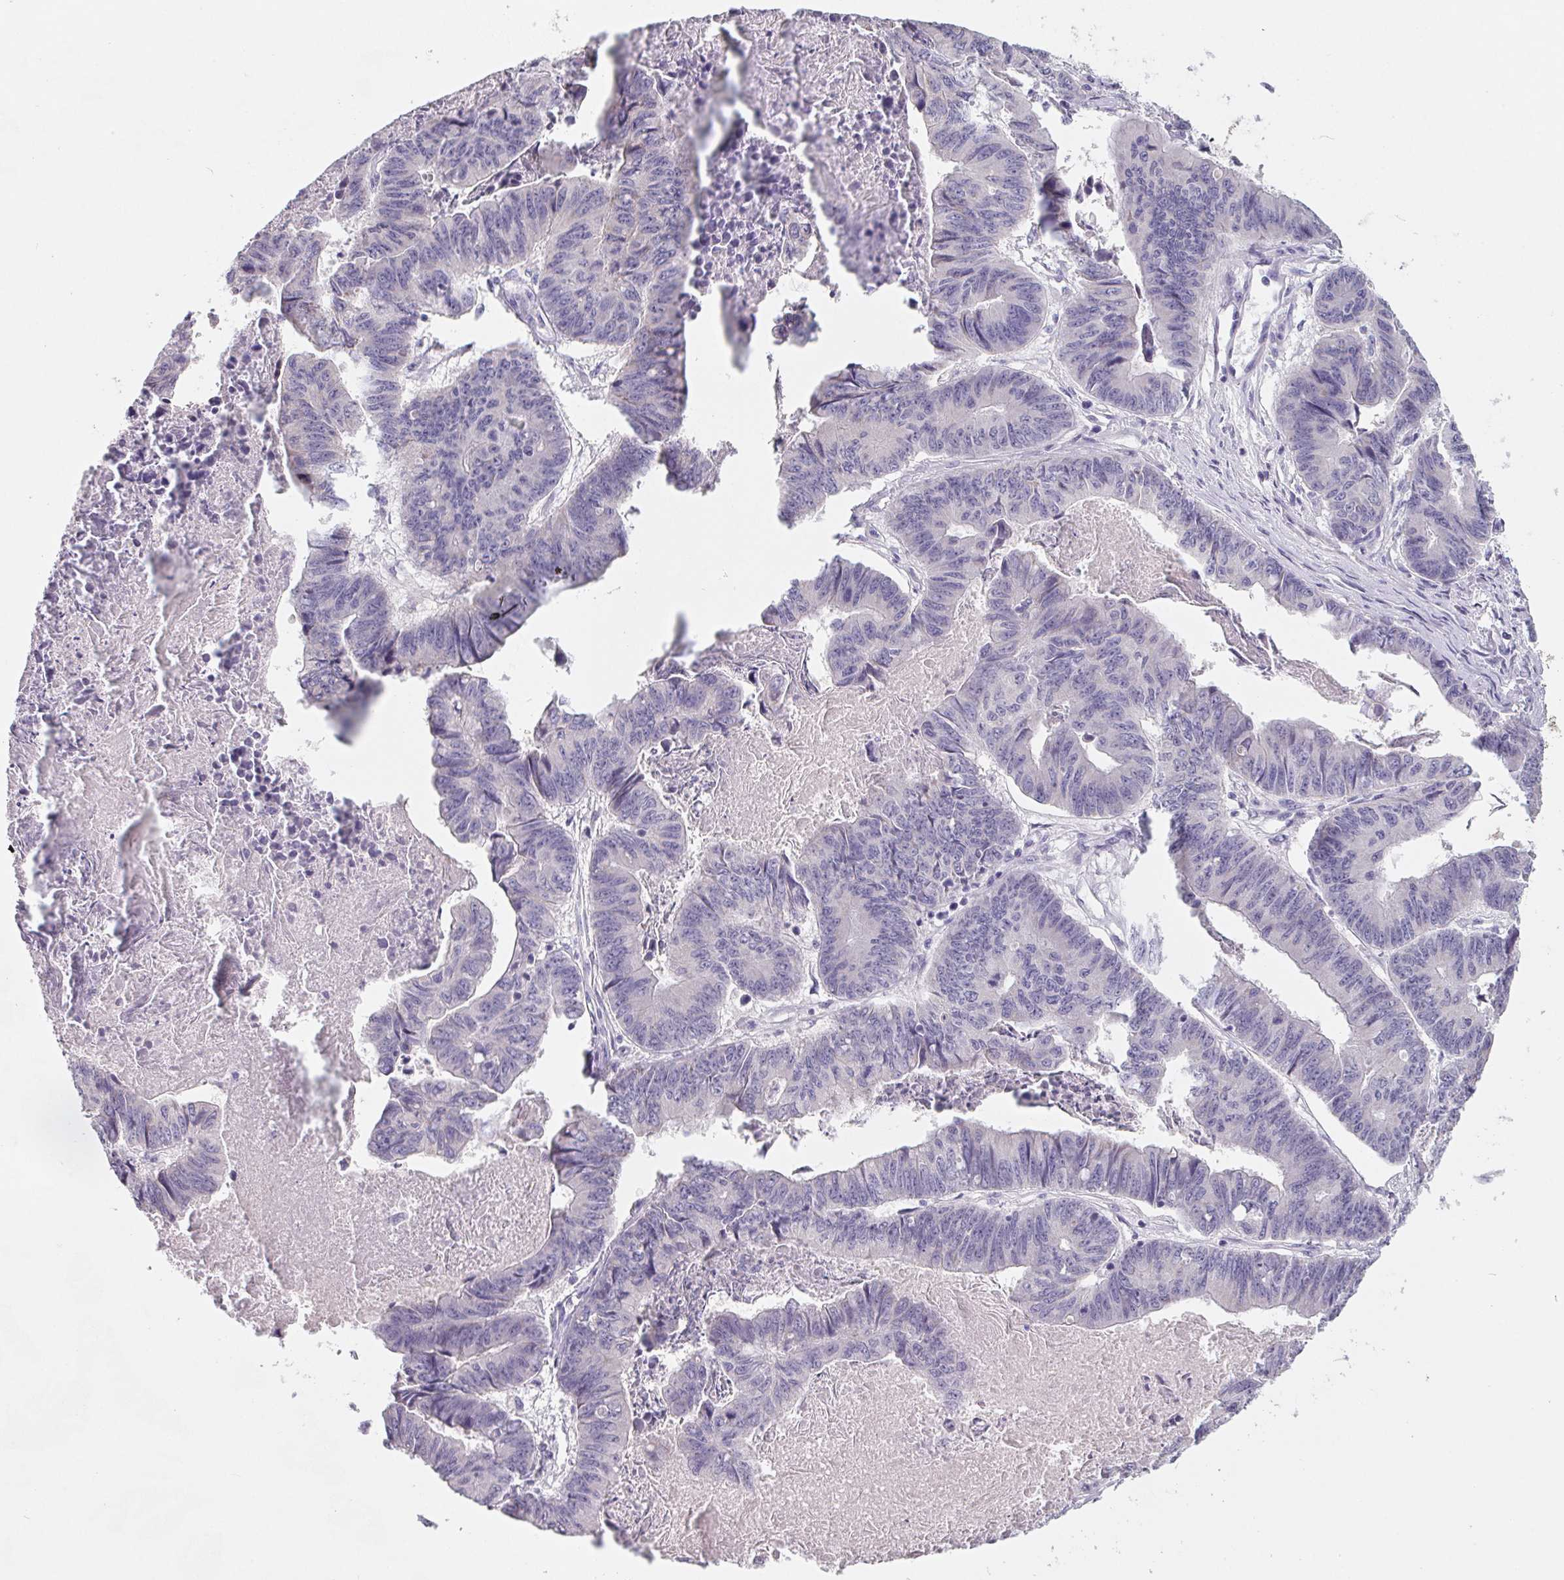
{"staining": {"intensity": "negative", "quantity": "none", "location": "none"}, "tissue": "stomach cancer", "cell_type": "Tumor cells", "image_type": "cancer", "snomed": [{"axis": "morphology", "description": "Adenocarcinoma, NOS"}, {"axis": "topography", "description": "Stomach, lower"}], "caption": "Immunohistochemical staining of stomach cancer shows no significant positivity in tumor cells.", "gene": "FDX1", "patient": {"sex": "male", "age": 77}}